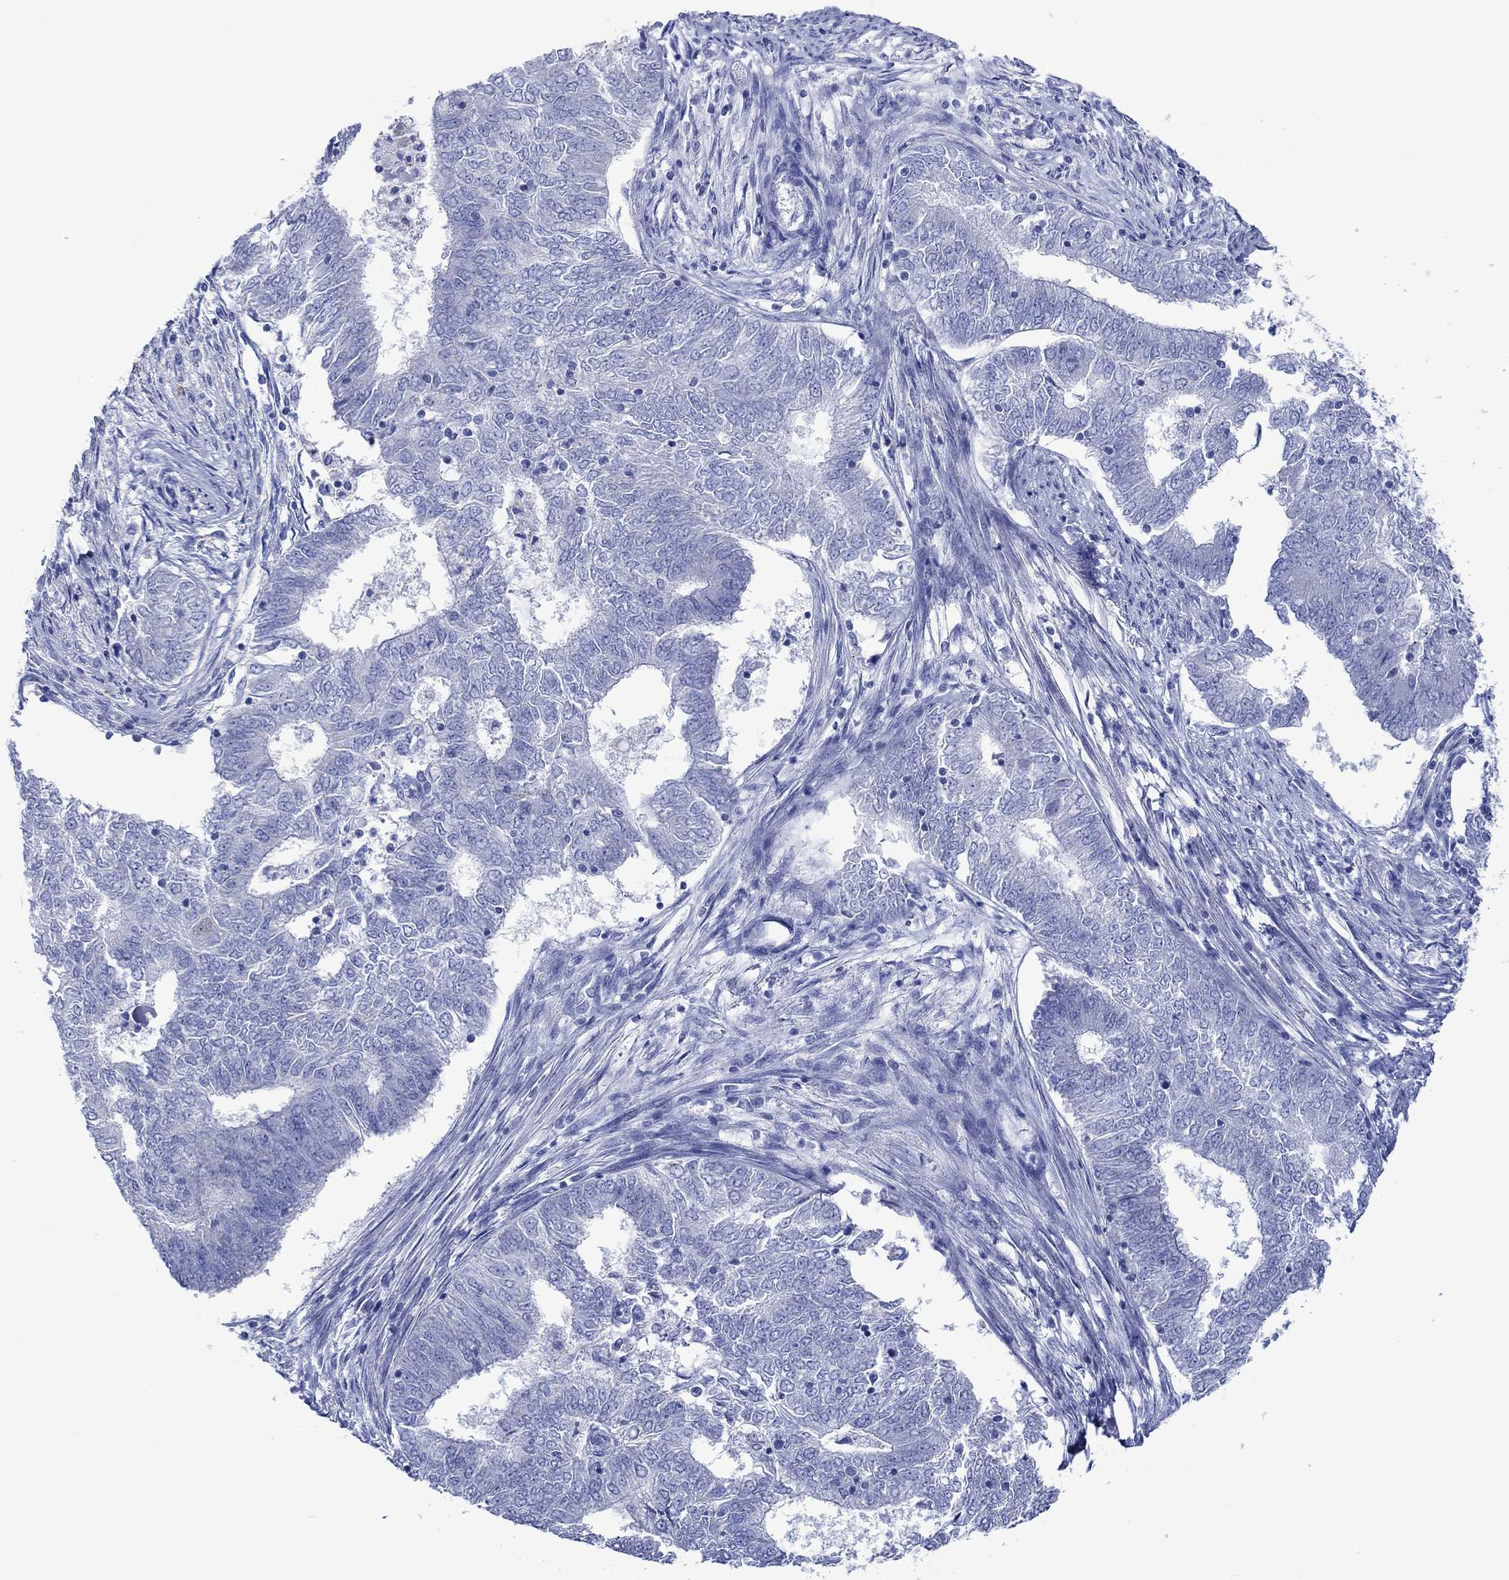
{"staining": {"intensity": "negative", "quantity": "none", "location": "none"}, "tissue": "endometrial cancer", "cell_type": "Tumor cells", "image_type": "cancer", "snomed": [{"axis": "morphology", "description": "Adenocarcinoma, NOS"}, {"axis": "topography", "description": "Endometrium"}], "caption": "Immunohistochemistry image of endometrial adenocarcinoma stained for a protein (brown), which reveals no staining in tumor cells.", "gene": "CPLX2", "patient": {"sex": "female", "age": 62}}